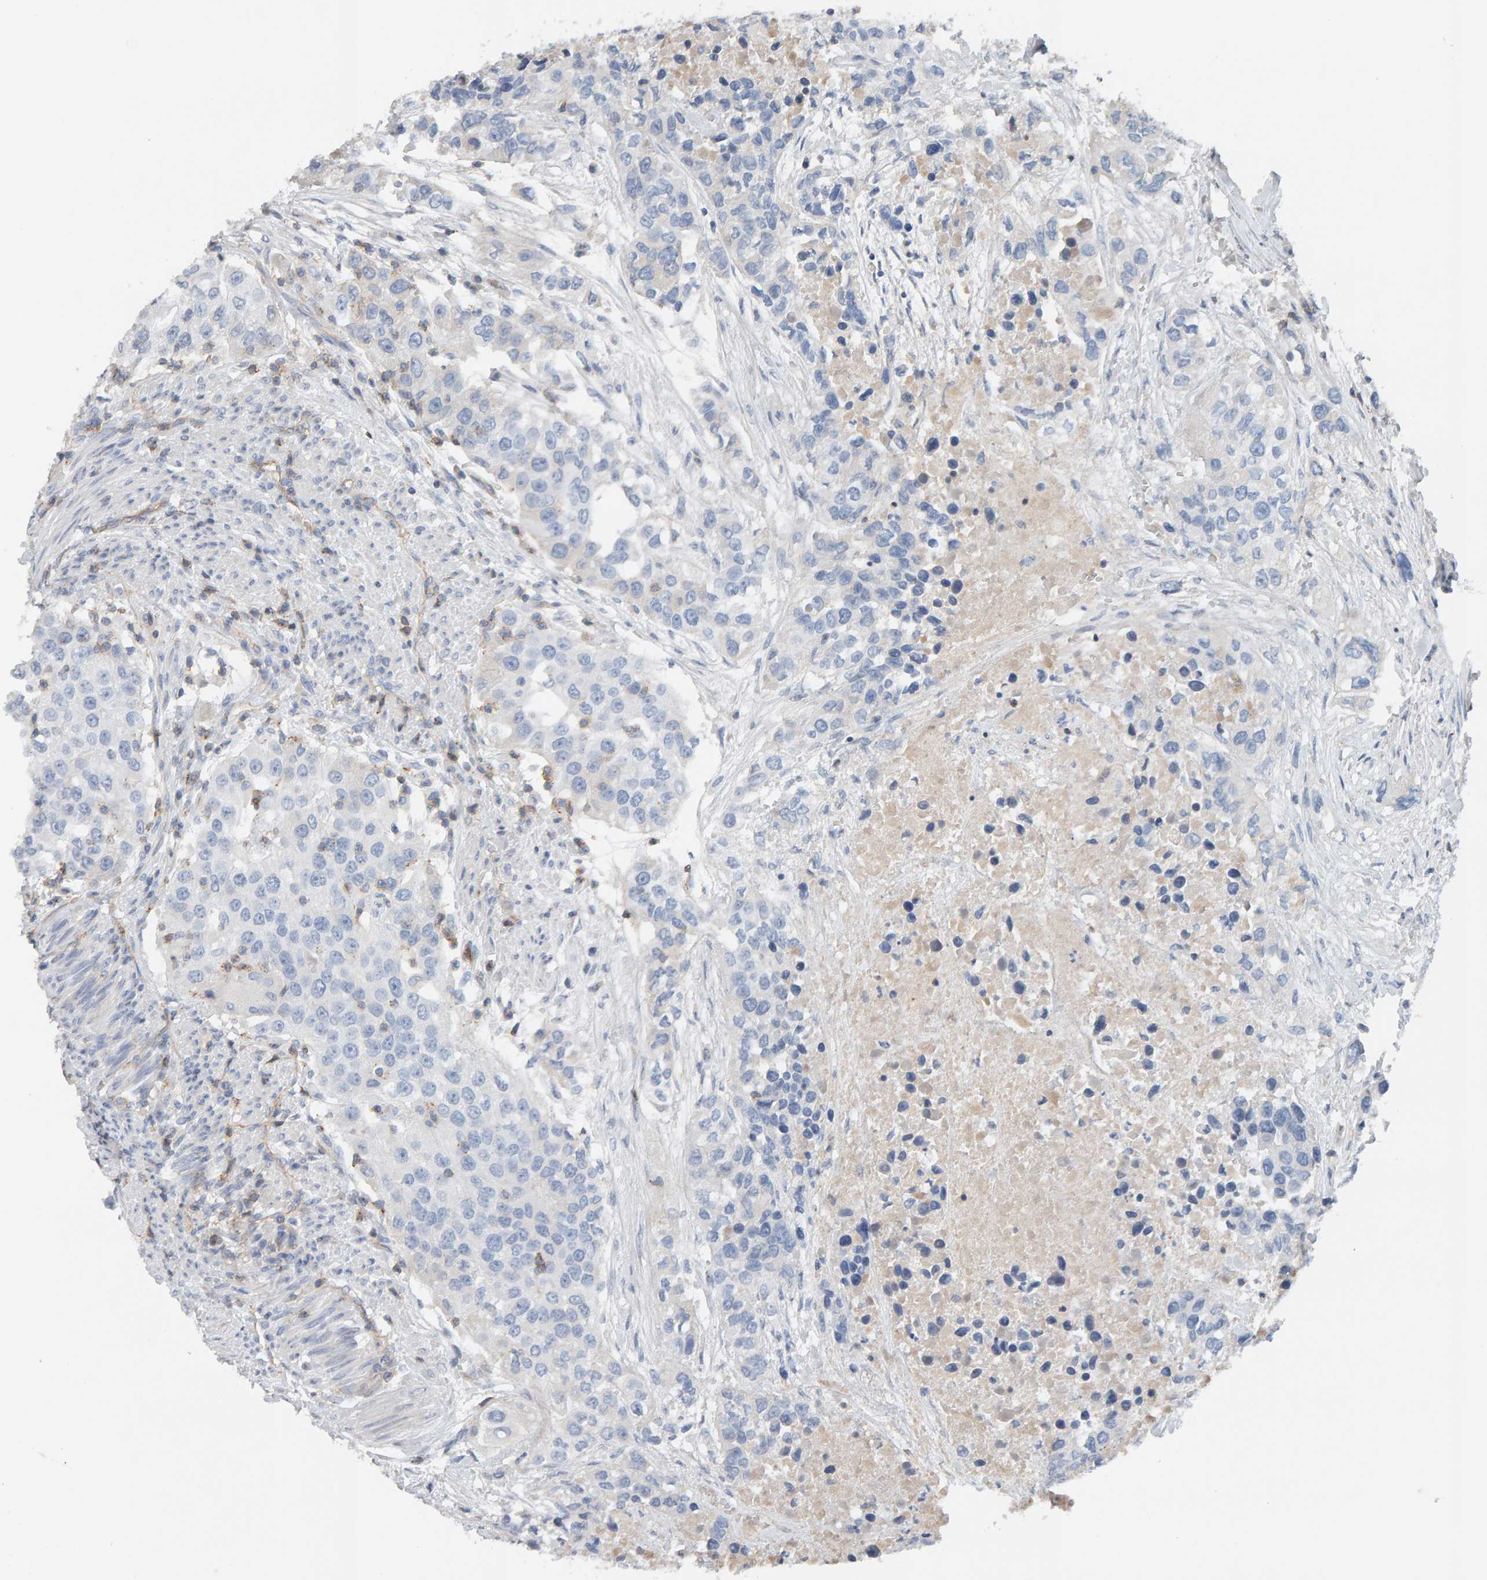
{"staining": {"intensity": "negative", "quantity": "none", "location": "none"}, "tissue": "urothelial cancer", "cell_type": "Tumor cells", "image_type": "cancer", "snomed": [{"axis": "morphology", "description": "Urothelial carcinoma, High grade"}, {"axis": "topography", "description": "Urinary bladder"}], "caption": "Image shows no protein expression in tumor cells of urothelial cancer tissue.", "gene": "FYN", "patient": {"sex": "female", "age": 80}}